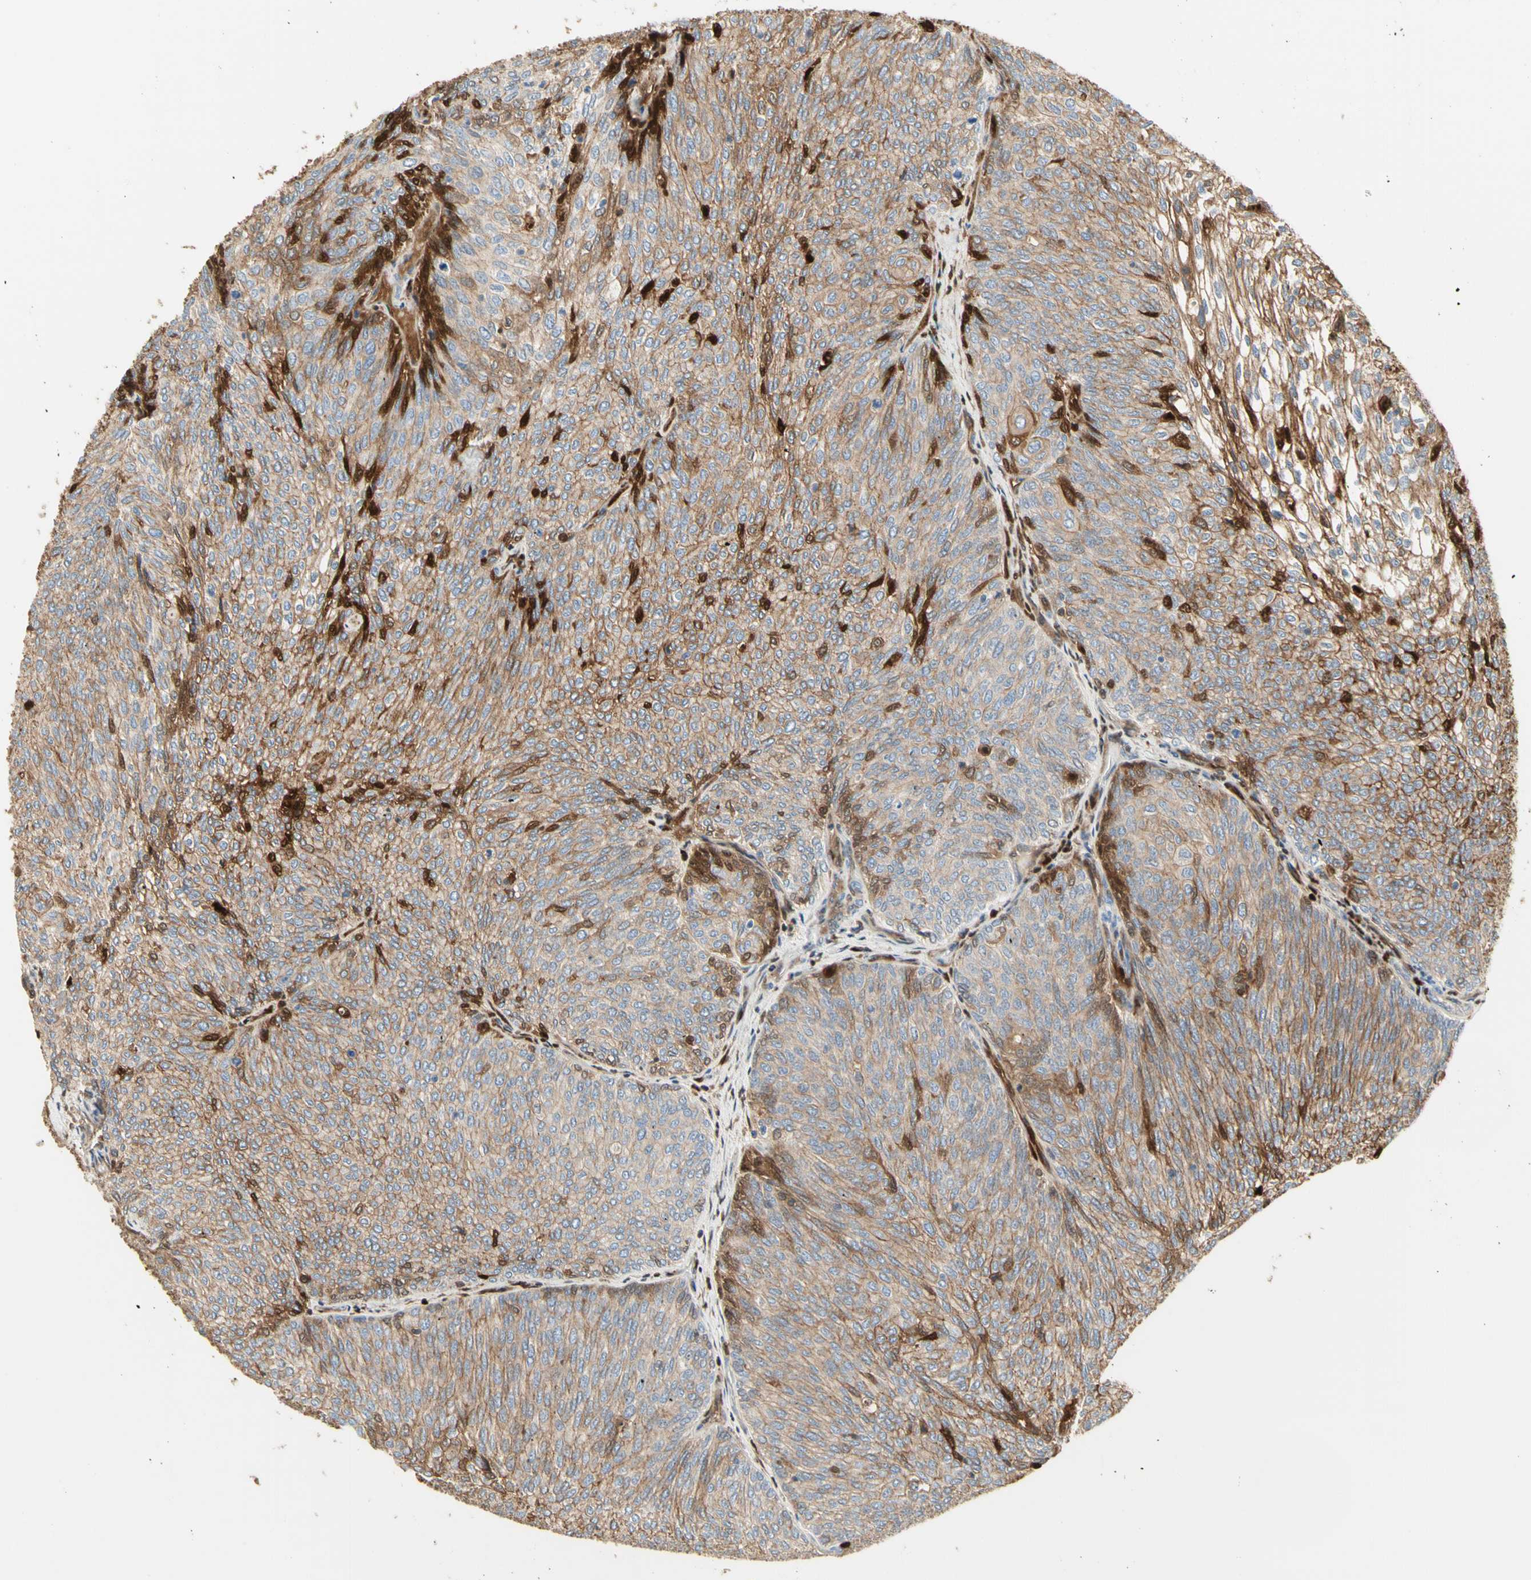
{"staining": {"intensity": "strong", "quantity": ">75%", "location": "cytoplasmic/membranous"}, "tissue": "urothelial cancer", "cell_type": "Tumor cells", "image_type": "cancer", "snomed": [{"axis": "morphology", "description": "Urothelial carcinoma, Low grade"}, {"axis": "topography", "description": "Urinary bladder"}], "caption": "The histopathology image exhibits staining of low-grade urothelial carcinoma, revealing strong cytoplasmic/membranous protein expression (brown color) within tumor cells. (Stains: DAB in brown, nuclei in blue, Microscopy: brightfield microscopy at high magnification).", "gene": "NECTIN4", "patient": {"sex": "female", "age": 79}}